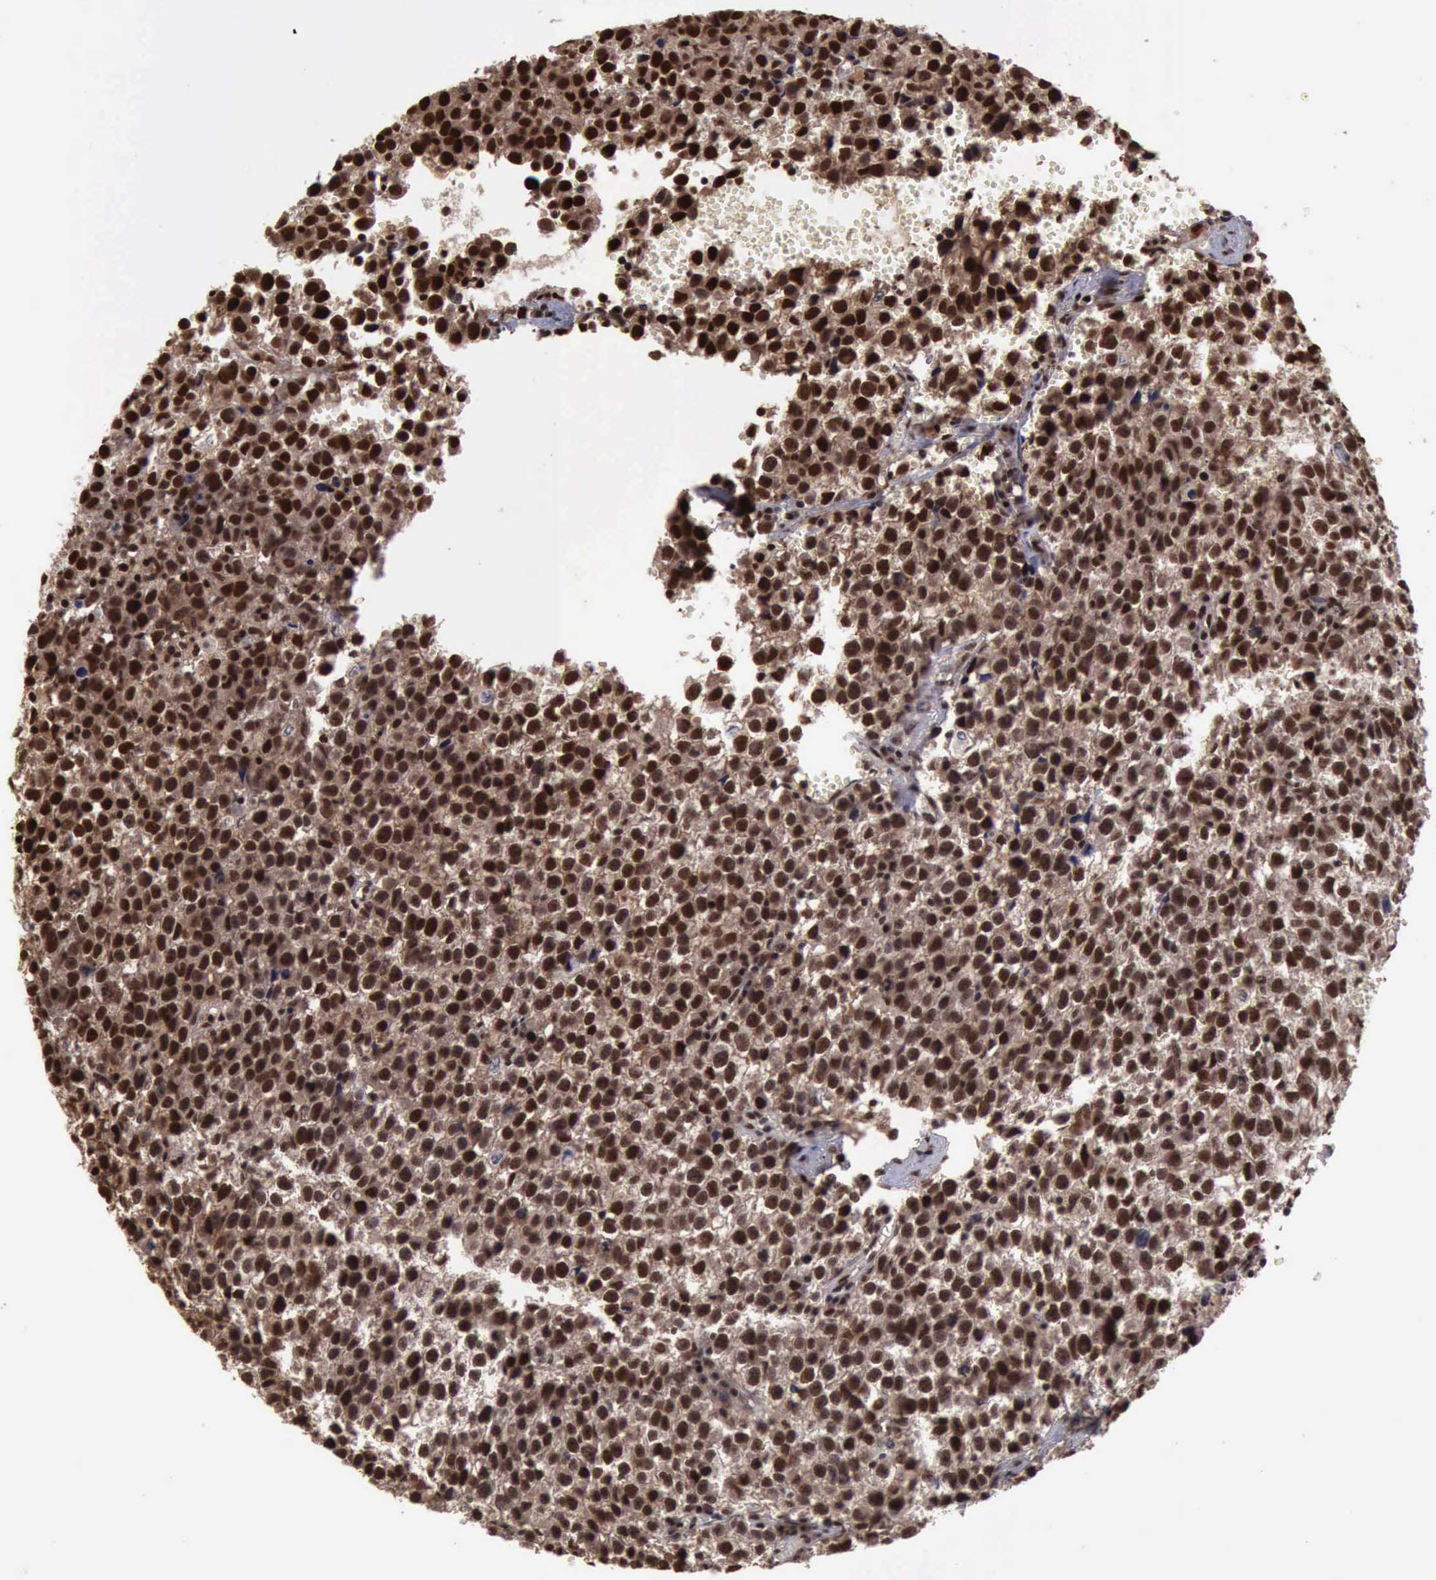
{"staining": {"intensity": "strong", "quantity": ">75%", "location": "cytoplasmic/membranous,nuclear"}, "tissue": "testis cancer", "cell_type": "Tumor cells", "image_type": "cancer", "snomed": [{"axis": "morphology", "description": "Seminoma, NOS"}, {"axis": "topography", "description": "Testis"}], "caption": "An immunohistochemistry (IHC) histopathology image of tumor tissue is shown. Protein staining in brown shows strong cytoplasmic/membranous and nuclear positivity in testis cancer within tumor cells.", "gene": "TRMT2A", "patient": {"sex": "male", "age": 35}}